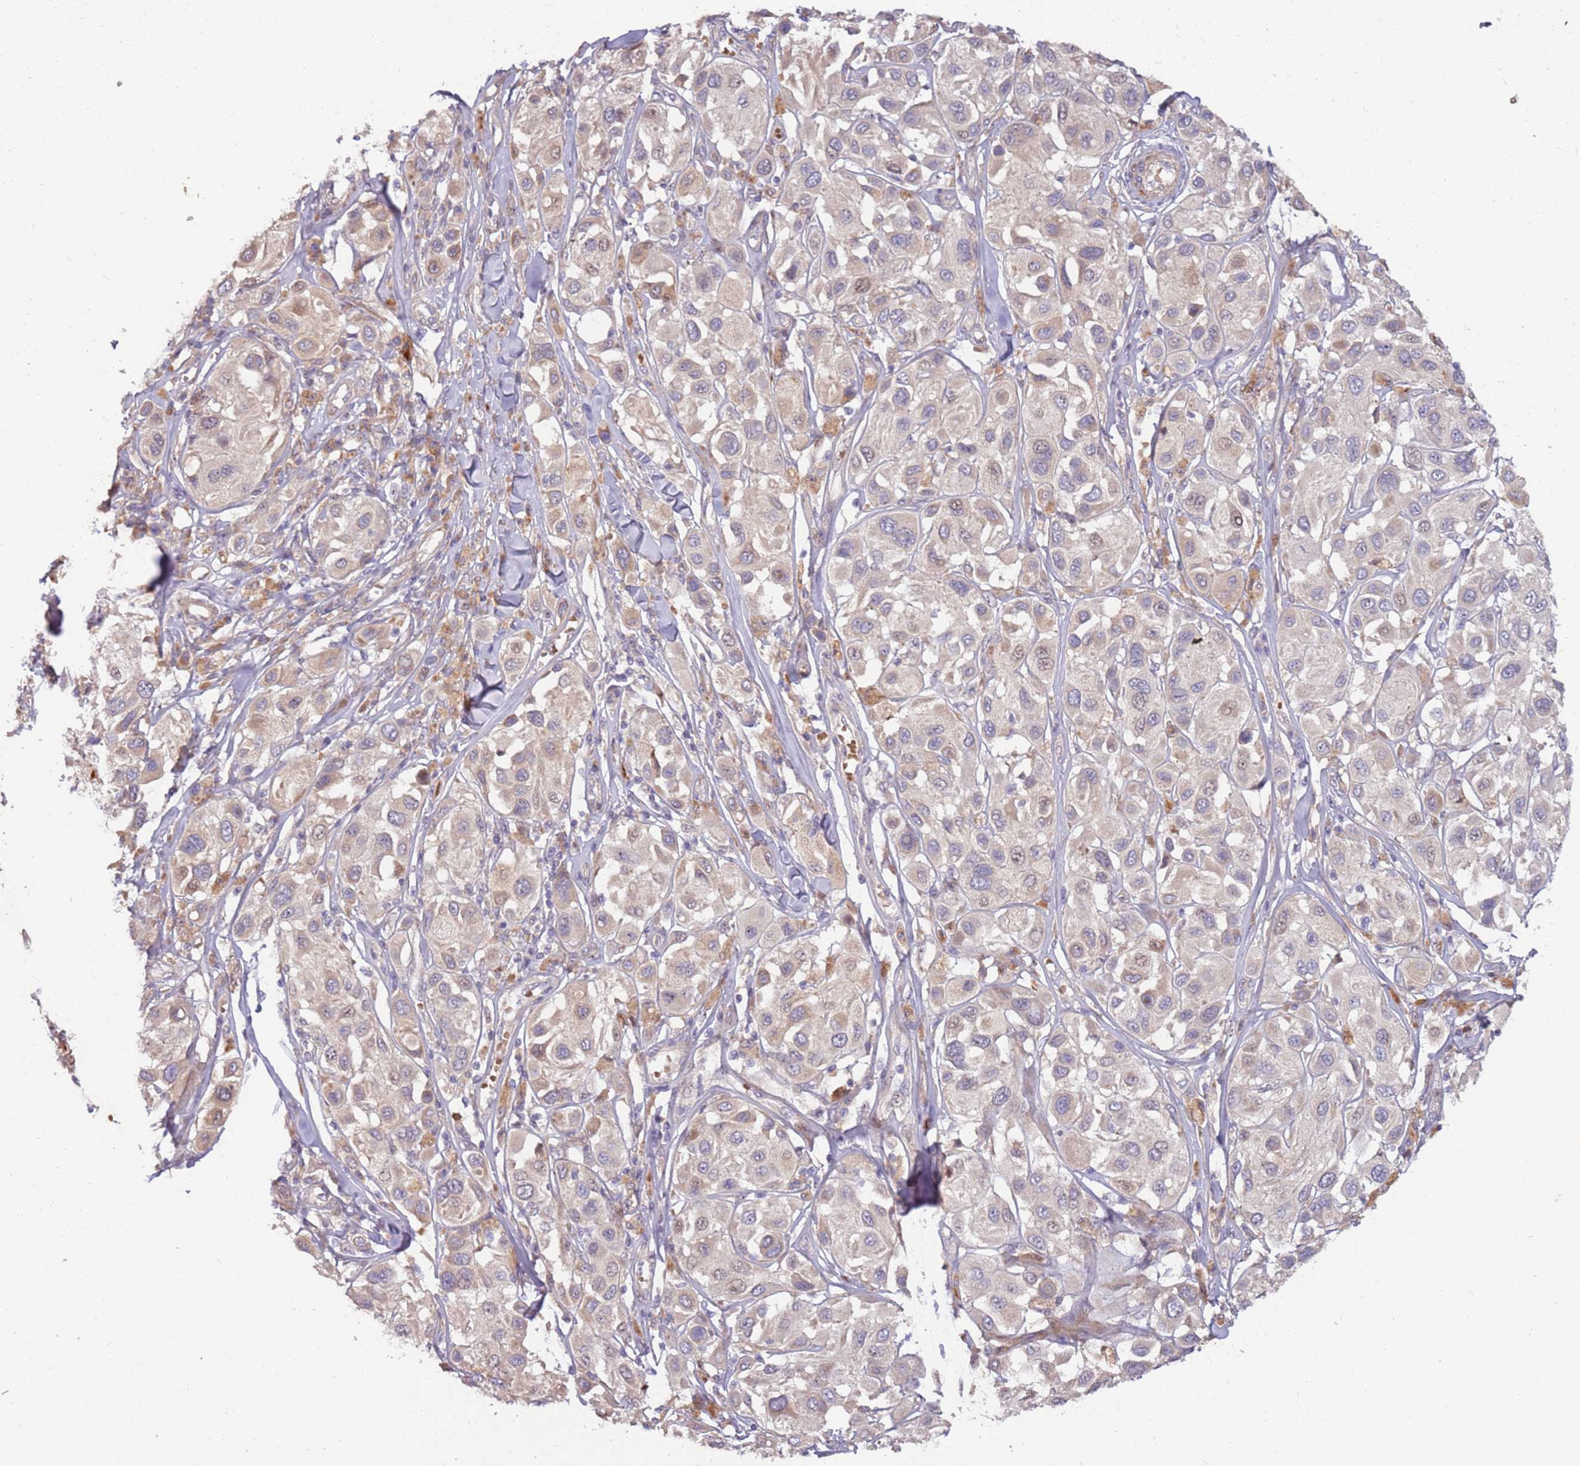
{"staining": {"intensity": "weak", "quantity": "25%-75%", "location": "cytoplasmic/membranous"}, "tissue": "melanoma", "cell_type": "Tumor cells", "image_type": "cancer", "snomed": [{"axis": "morphology", "description": "Malignant melanoma, Metastatic site"}, {"axis": "topography", "description": "Skin"}], "caption": "Melanoma was stained to show a protein in brown. There is low levels of weak cytoplasmic/membranous staining in about 25%-75% of tumor cells.", "gene": "TRAPPC6B", "patient": {"sex": "male", "age": 41}}